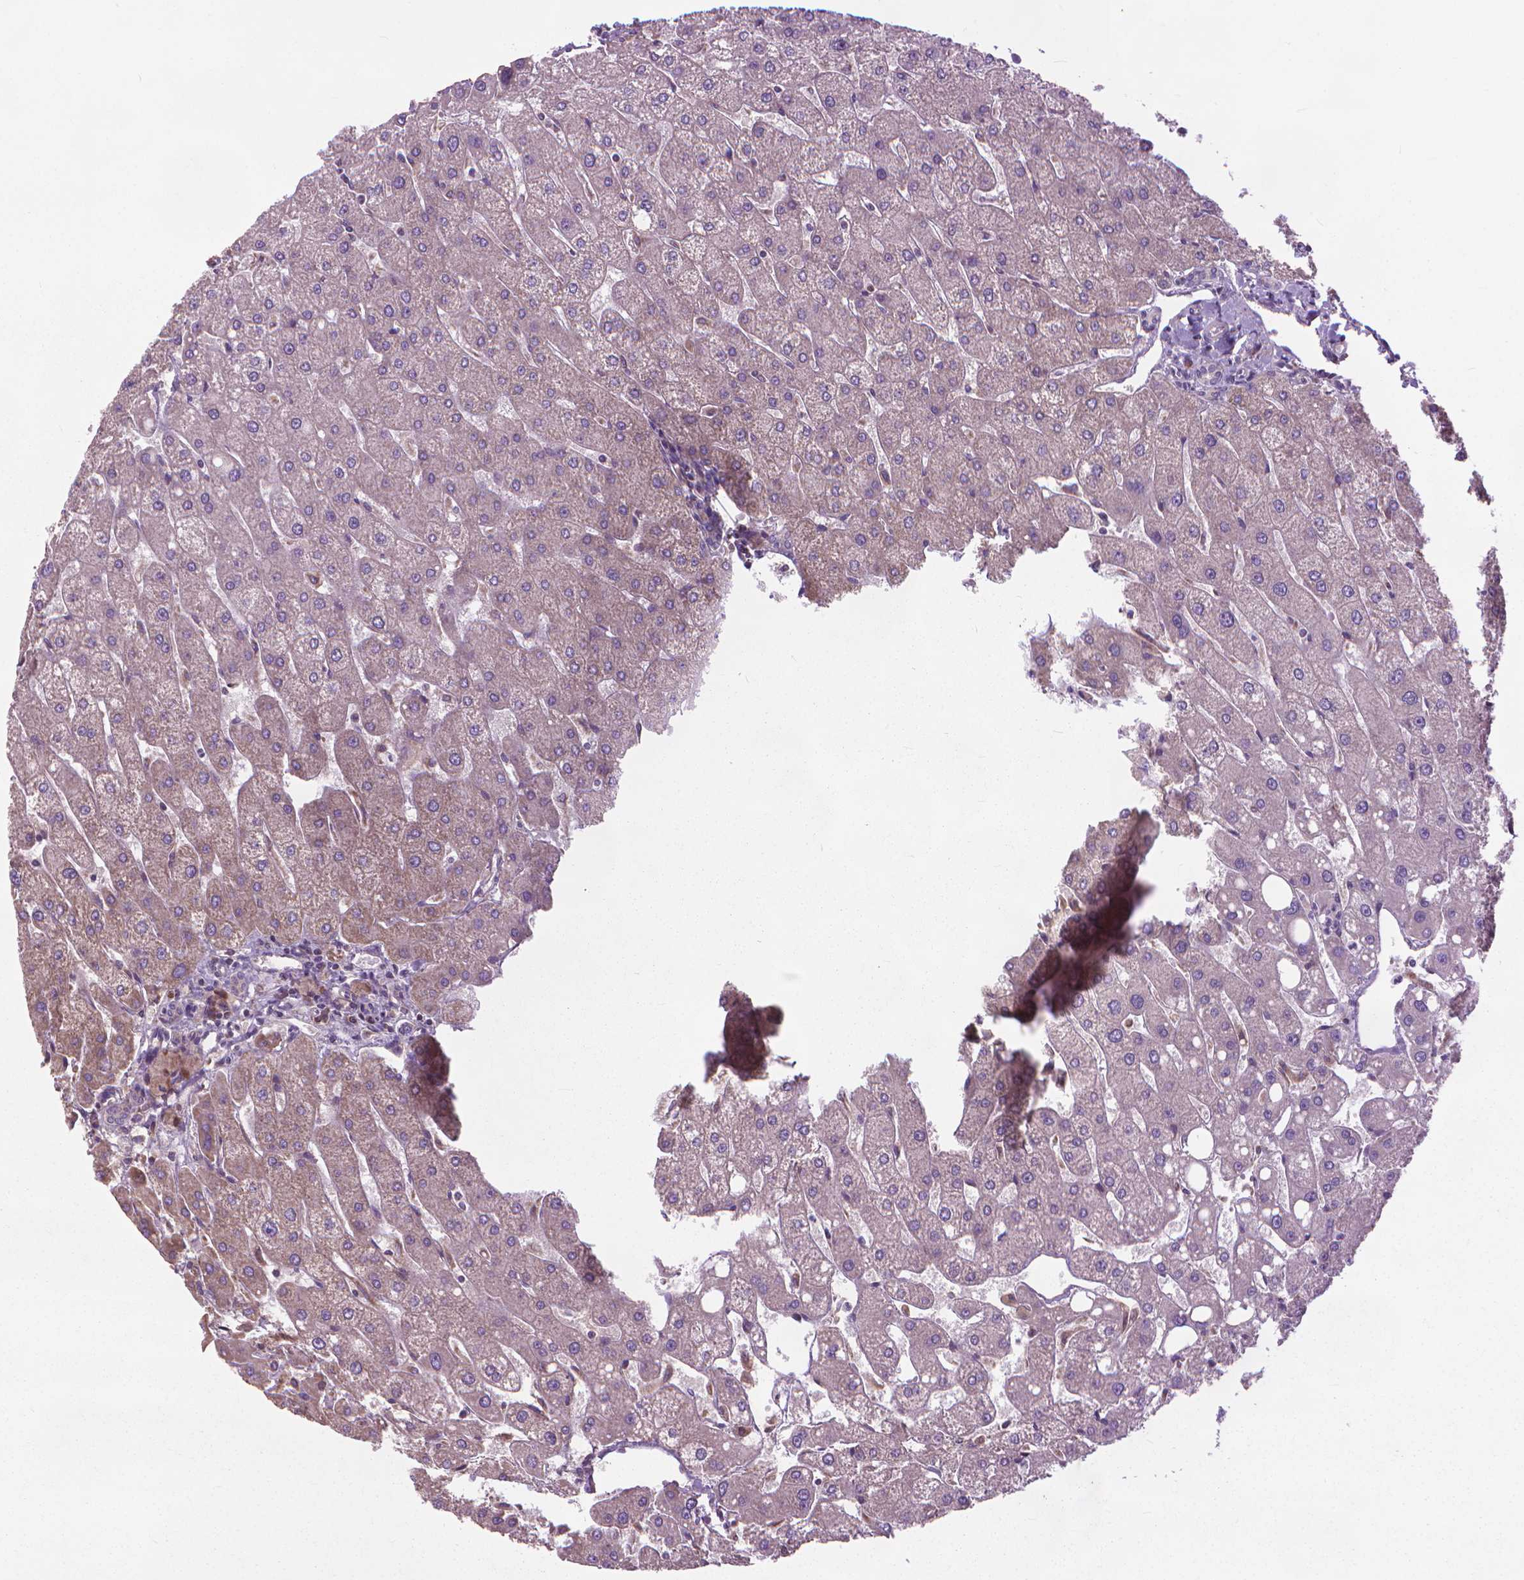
{"staining": {"intensity": "weak", "quantity": ">75%", "location": "cytoplasmic/membranous"}, "tissue": "liver", "cell_type": "Cholangiocytes", "image_type": "normal", "snomed": [{"axis": "morphology", "description": "Normal tissue, NOS"}, {"axis": "topography", "description": "Liver"}], "caption": "A brown stain highlights weak cytoplasmic/membranous positivity of a protein in cholangiocytes of unremarkable liver.", "gene": "NUDT1", "patient": {"sex": "male", "age": 67}}